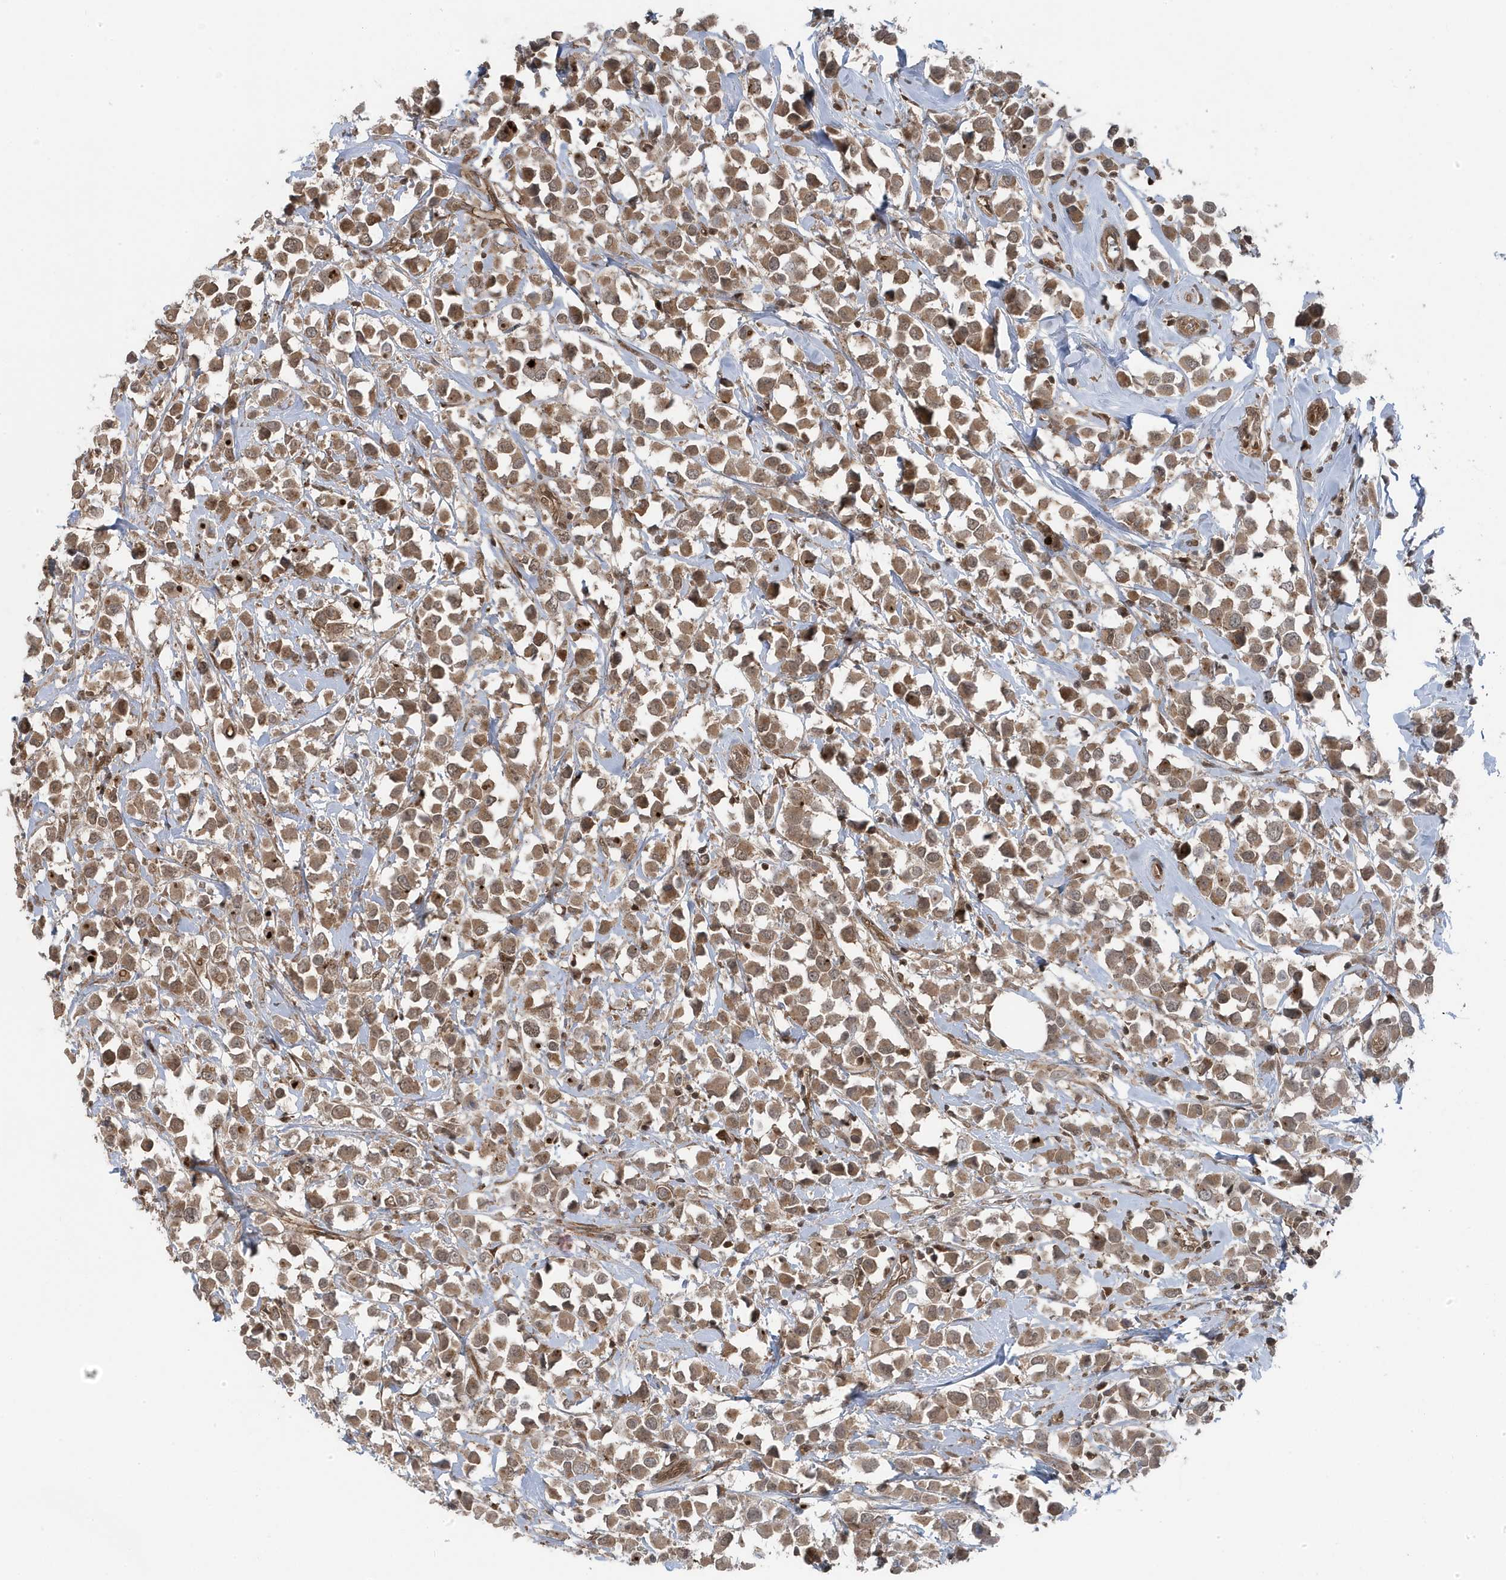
{"staining": {"intensity": "moderate", "quantity": ">75%", "location": "cytoplasmic/membranous"}, "tissue": "breast cancer", "cell_type": "Tumor cells", "image_type": "cancer", "snomed": [{"axis": "morphology", "description": "Duct carcinoma"}, {"axis": "topography", "description": "Breast"}], "caption": "This image demonstrates breast intraductal carcinoma stained with immunohistochemistry to label a protein in brown. The cytoplasmic/membranous of tumor cells show moderate positivity for the protein. Nuclei are counter-stained blue.", "gene": "MAPK1IP1L", "patient": {"sex": "female", "age": 61}}